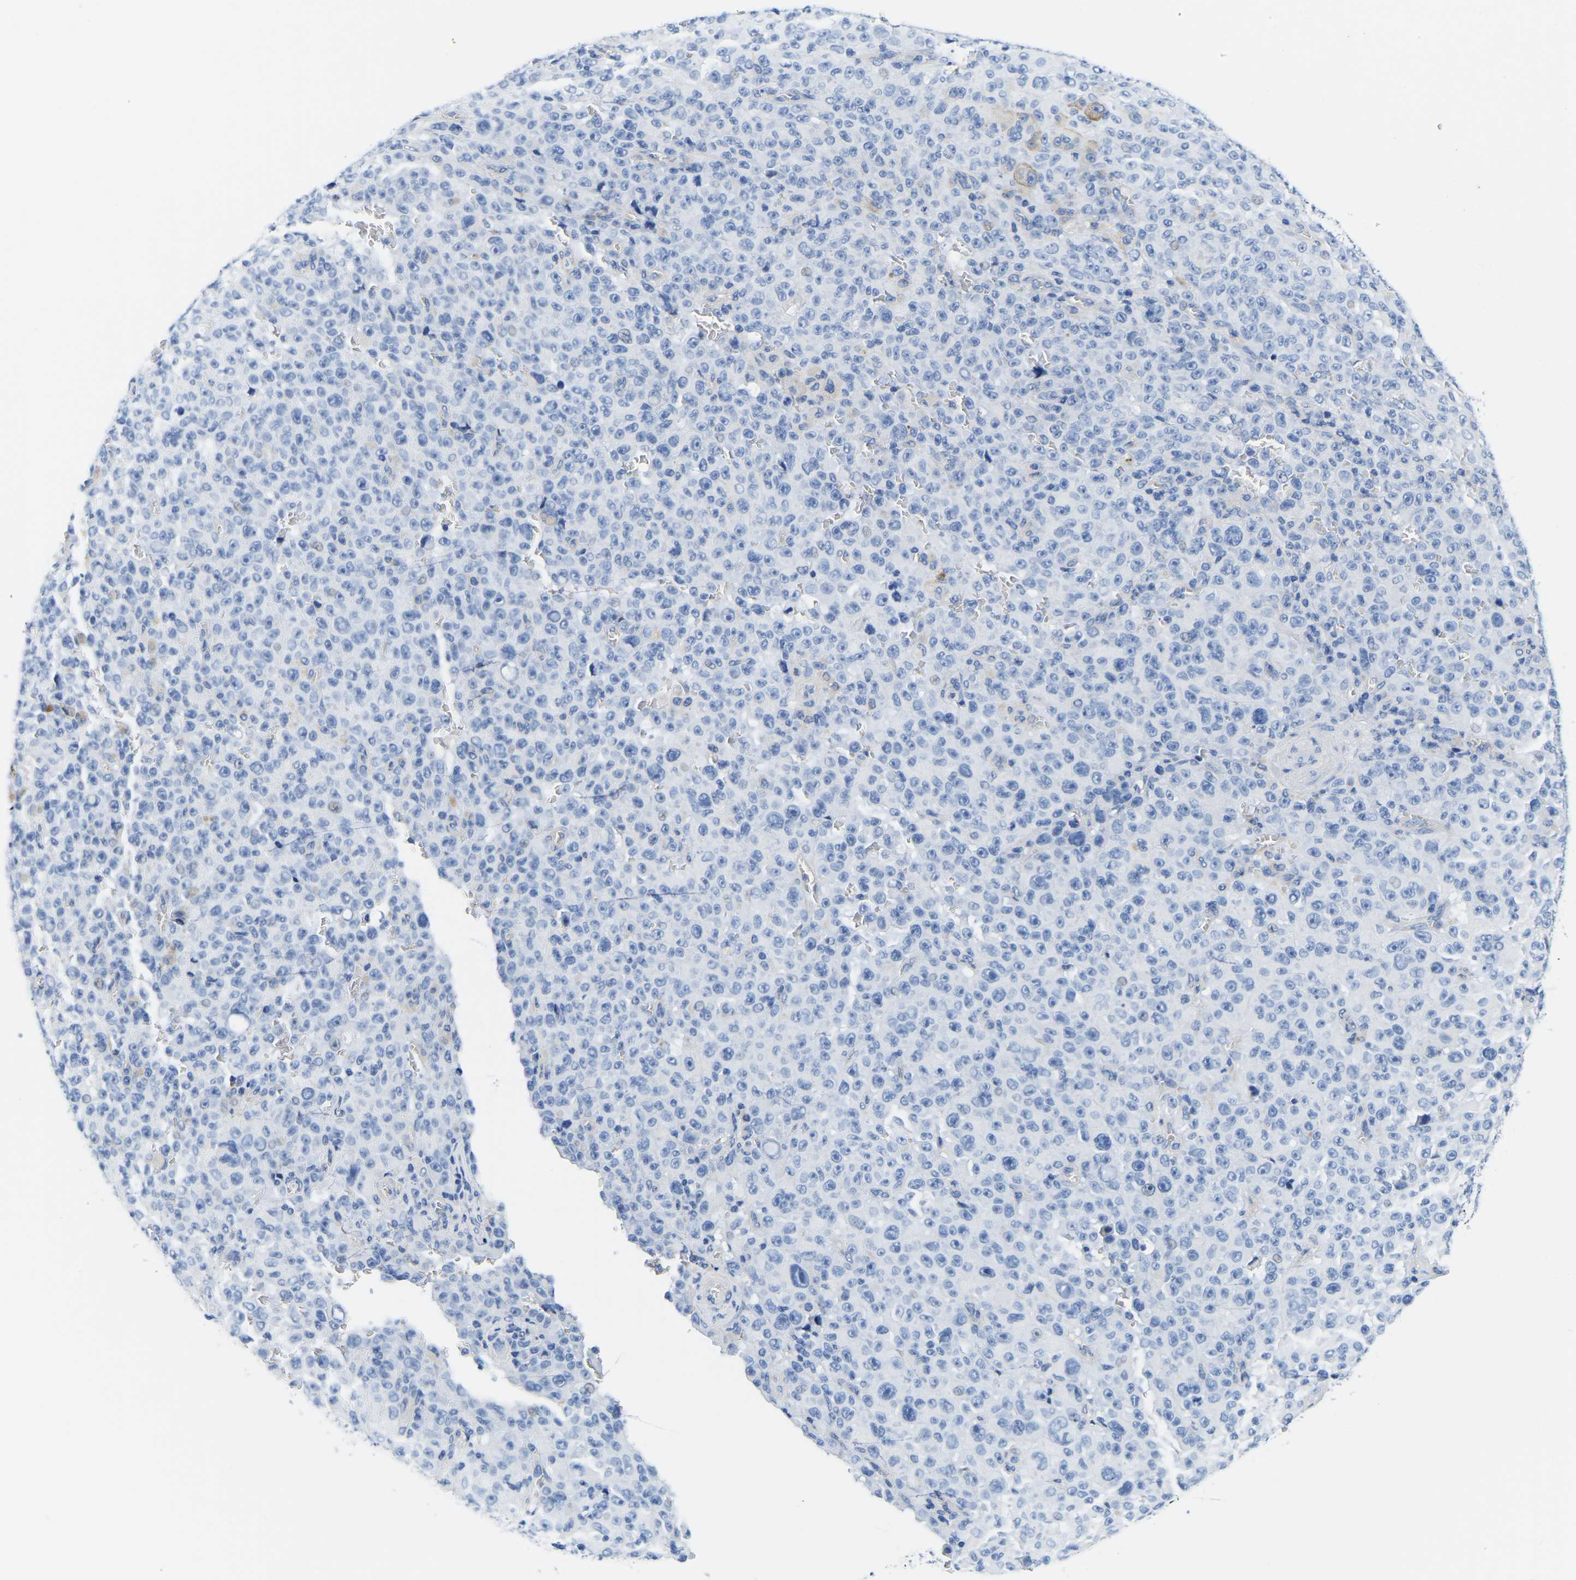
{"staining": {"intensity": "negative", "quantity": "none", "location": "none"}, "tissue": "melanoma", "cell_type": "Tumor cells", "image_type": "cancer", "snomed": [{"axis": "morphology", "description": "Malignant melanoma, NOS"}, {"axis": "topography", "description": "Skin"}], "caption": "An immunohistochemistry (IHC) image of malignant melanoma is shown. There is no staining in tumor cells of malignant melanoma.", "gene": "UPK3A", "patient": {"sex": "female", "age": 82}}